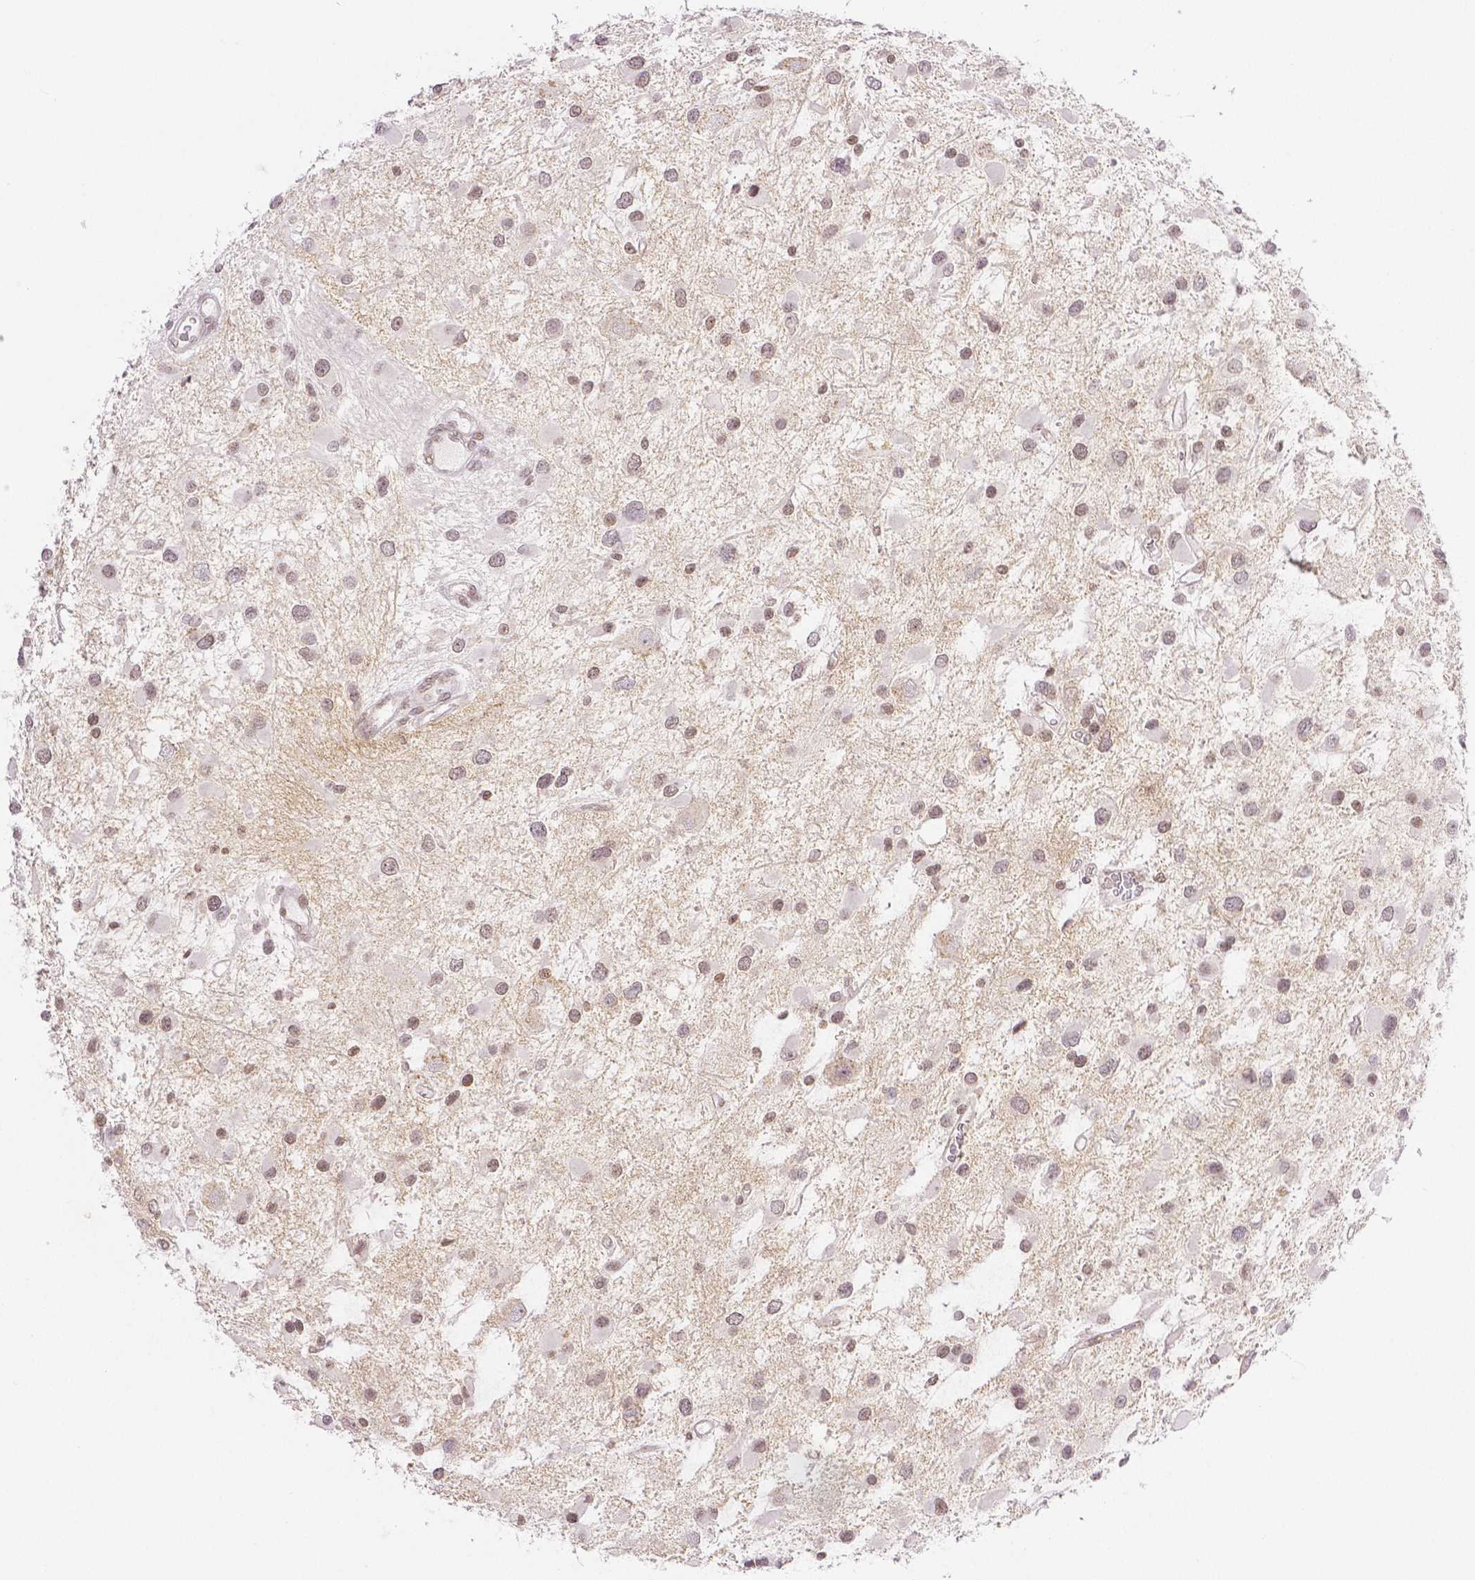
{"staining": {"intensity": "weak", "quantity": ">75%", "location": "nuclear"}, "tissue": "glioma", "cell_type": "Tumor cells", "image_type": "cancer", "snomed": [{"axis": "morphology", "description": "Glioma, malignant, Low grade"}, {"axis": "topography", "description": "Brain"}], "caption": "Immunohistochemistry (IHC) photomicrograph of human malignant low-grade glioma stained for a protein (brown), which displays low levels of weak nuclear positivity in about >75% of tumor cells.", "gene": "THY1", "patient": {"sex": "female", "age": 32}}